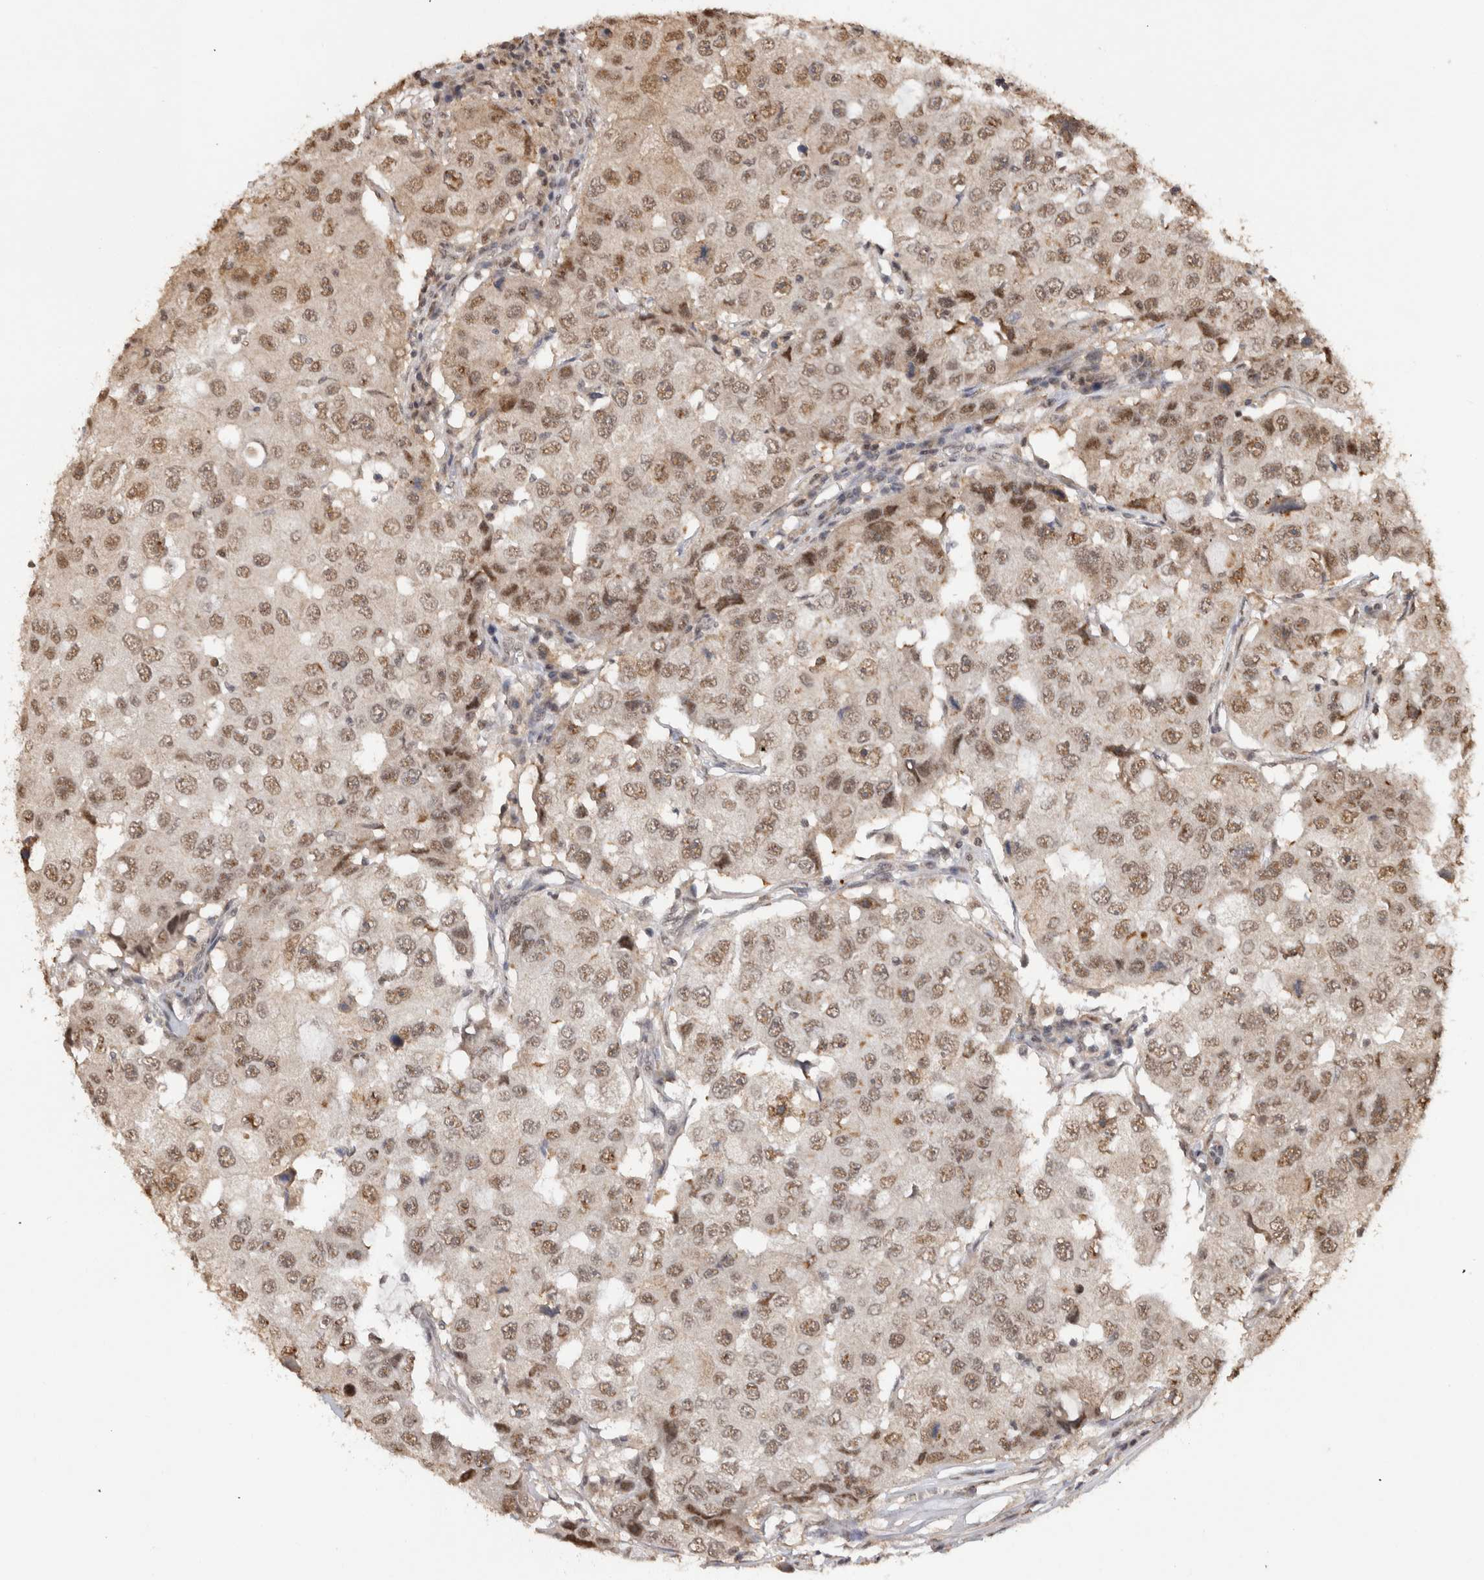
{"staining": {"intensity": "moderate", "quantity": ">75%", "location": "nuclear"}, "tissue": "breast cancer", "cell_type": "Tumor cells", "image_type": "cancer", "snomed": [{"axis": "morphology", "description": "Duct carcinoma"}, {"axis": "topography", "description": "Breast"}], "caption": "Breast cancer stained with a brown dye displays moderate nuclear positive expression in approximately >75% of tumor cells.", "gene": "KEAP1", "patient": {"sex": "female", "age": 27}}